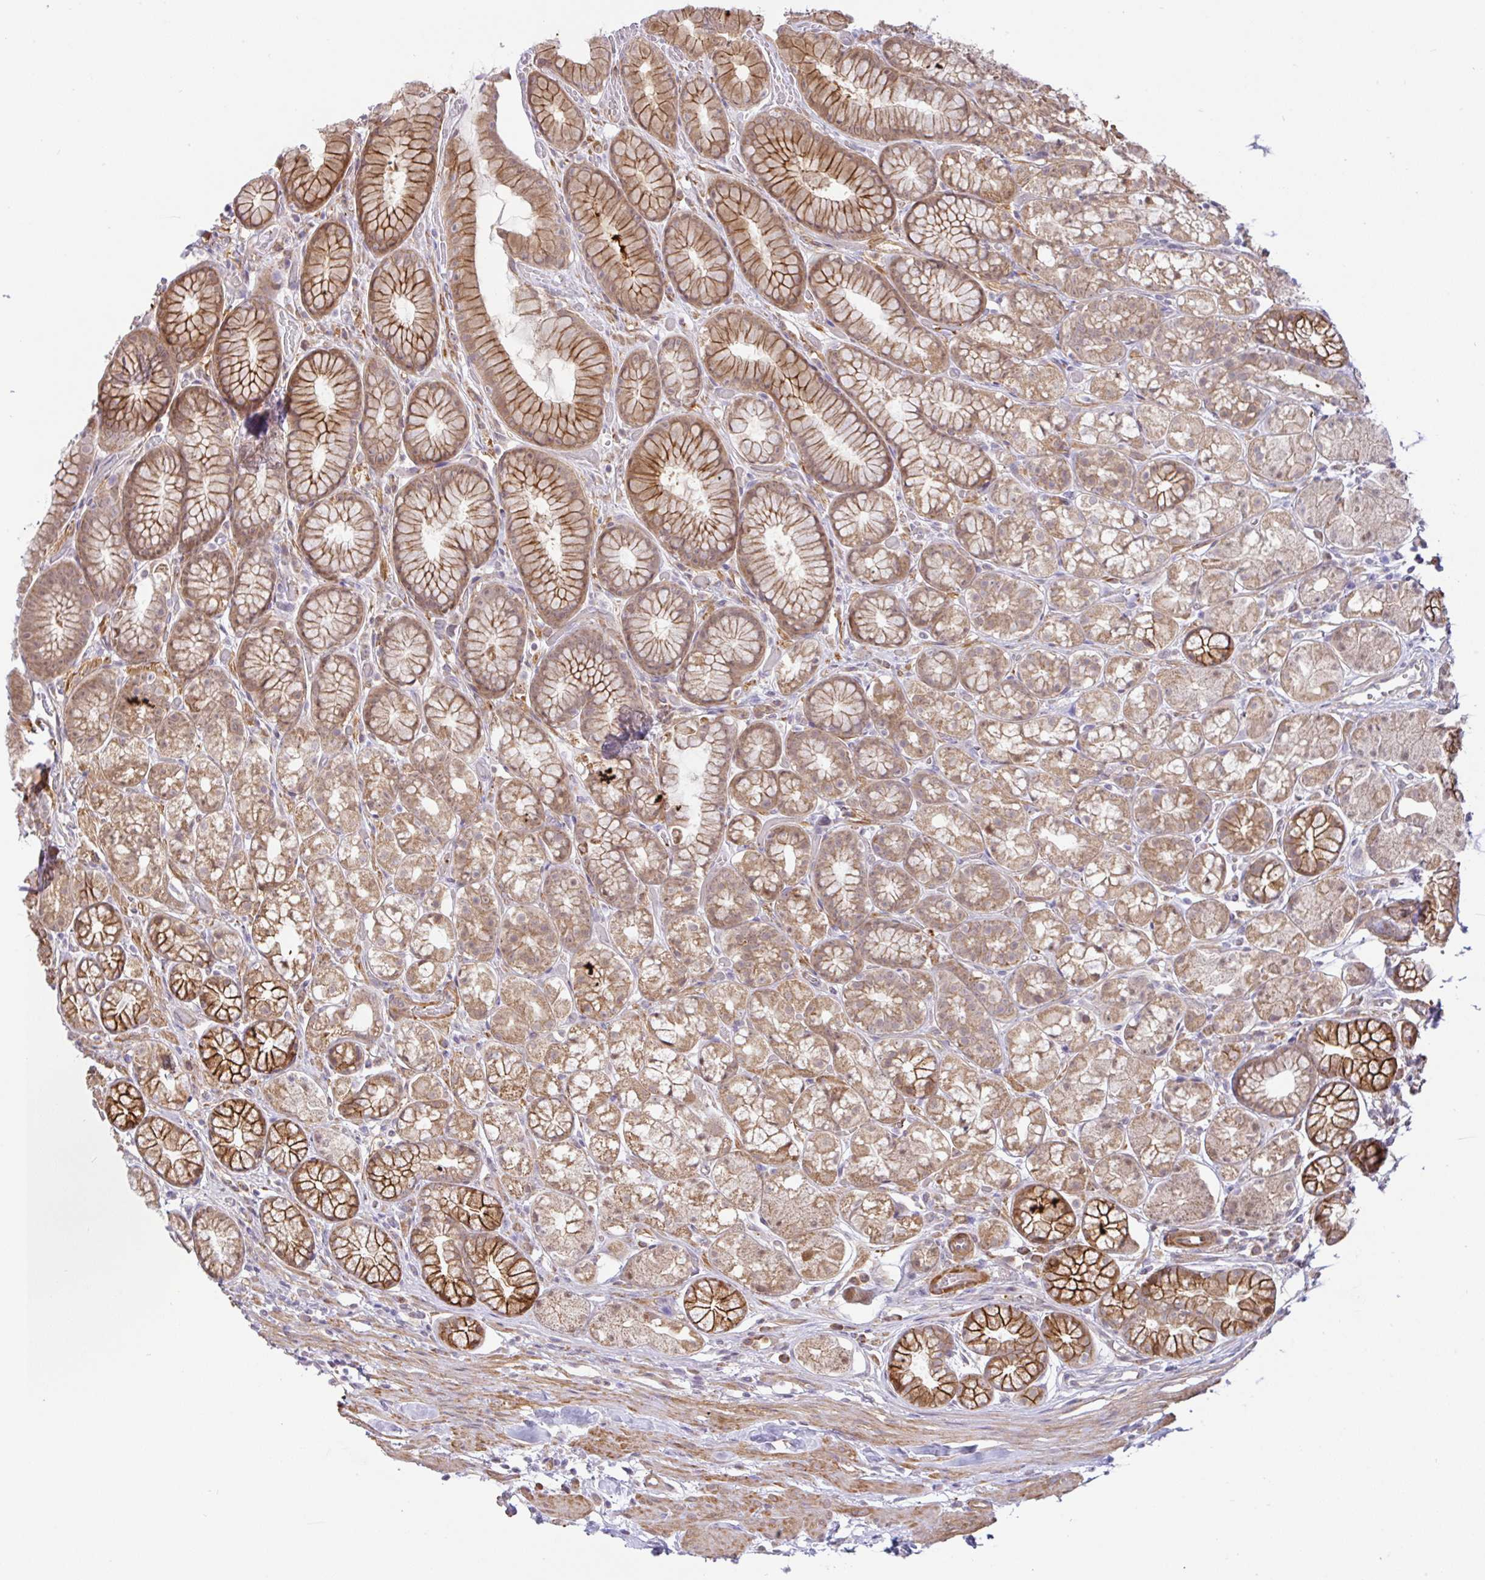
{"staining": {"intensity": "moderate", "quantity": ">75%", "location": "cytoplasmic/membranous,nuclear"}, "tissue": "stomach", "cell_type": "Glandular cells", "image_type": "normal", "snomed": [{"axis": "morphology", "description": "Normal tissue, NOS"}, {"axis": "topography", "description": "Smooth muscle"}, {"axis": "topography", "description": "Stomach"}], "caption": "A brown stain shows moderate cytoplasmic/membranous,nuclear positivity of a protein in glandular cells of benign human stomach.", "gene": "DLEU7", "patient": {"sex": "male", "age": 70}}